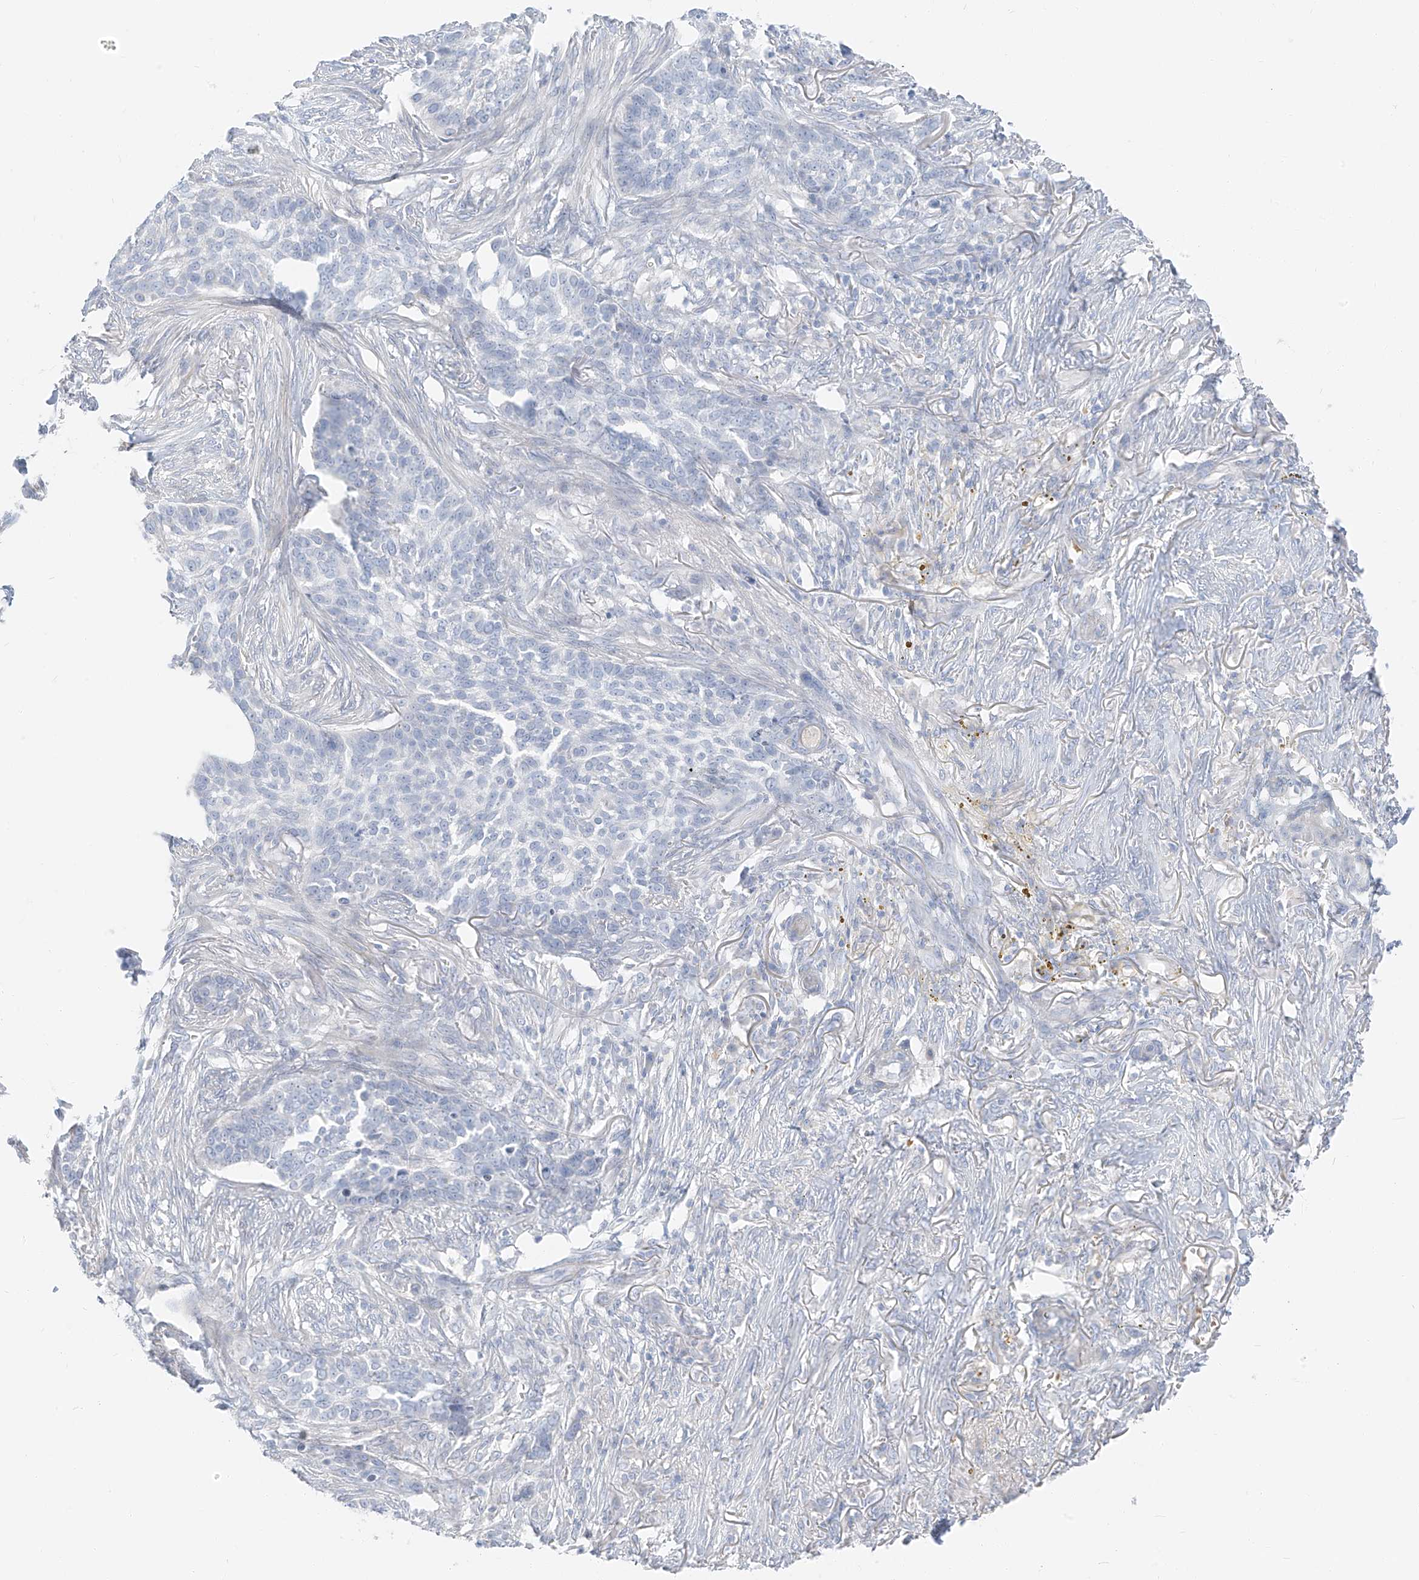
{"staining": {"intensity": "negative", "quantity": "none", "location": "none"}, "tissue": "skin cancer", "cell_type": "Tumor cells", "image_type": "cancer", "snomed": [{"axis": "morphology", "description": "Basal cell carcinoma"}, {"axis": "topography", "description": "Skin"}], "caption": "Tumor cells are negative for protein expression in human skin cancer (basal cell carcinoma).", "gene": "PGC", "patient": {"sex": "male", "age": 85}}